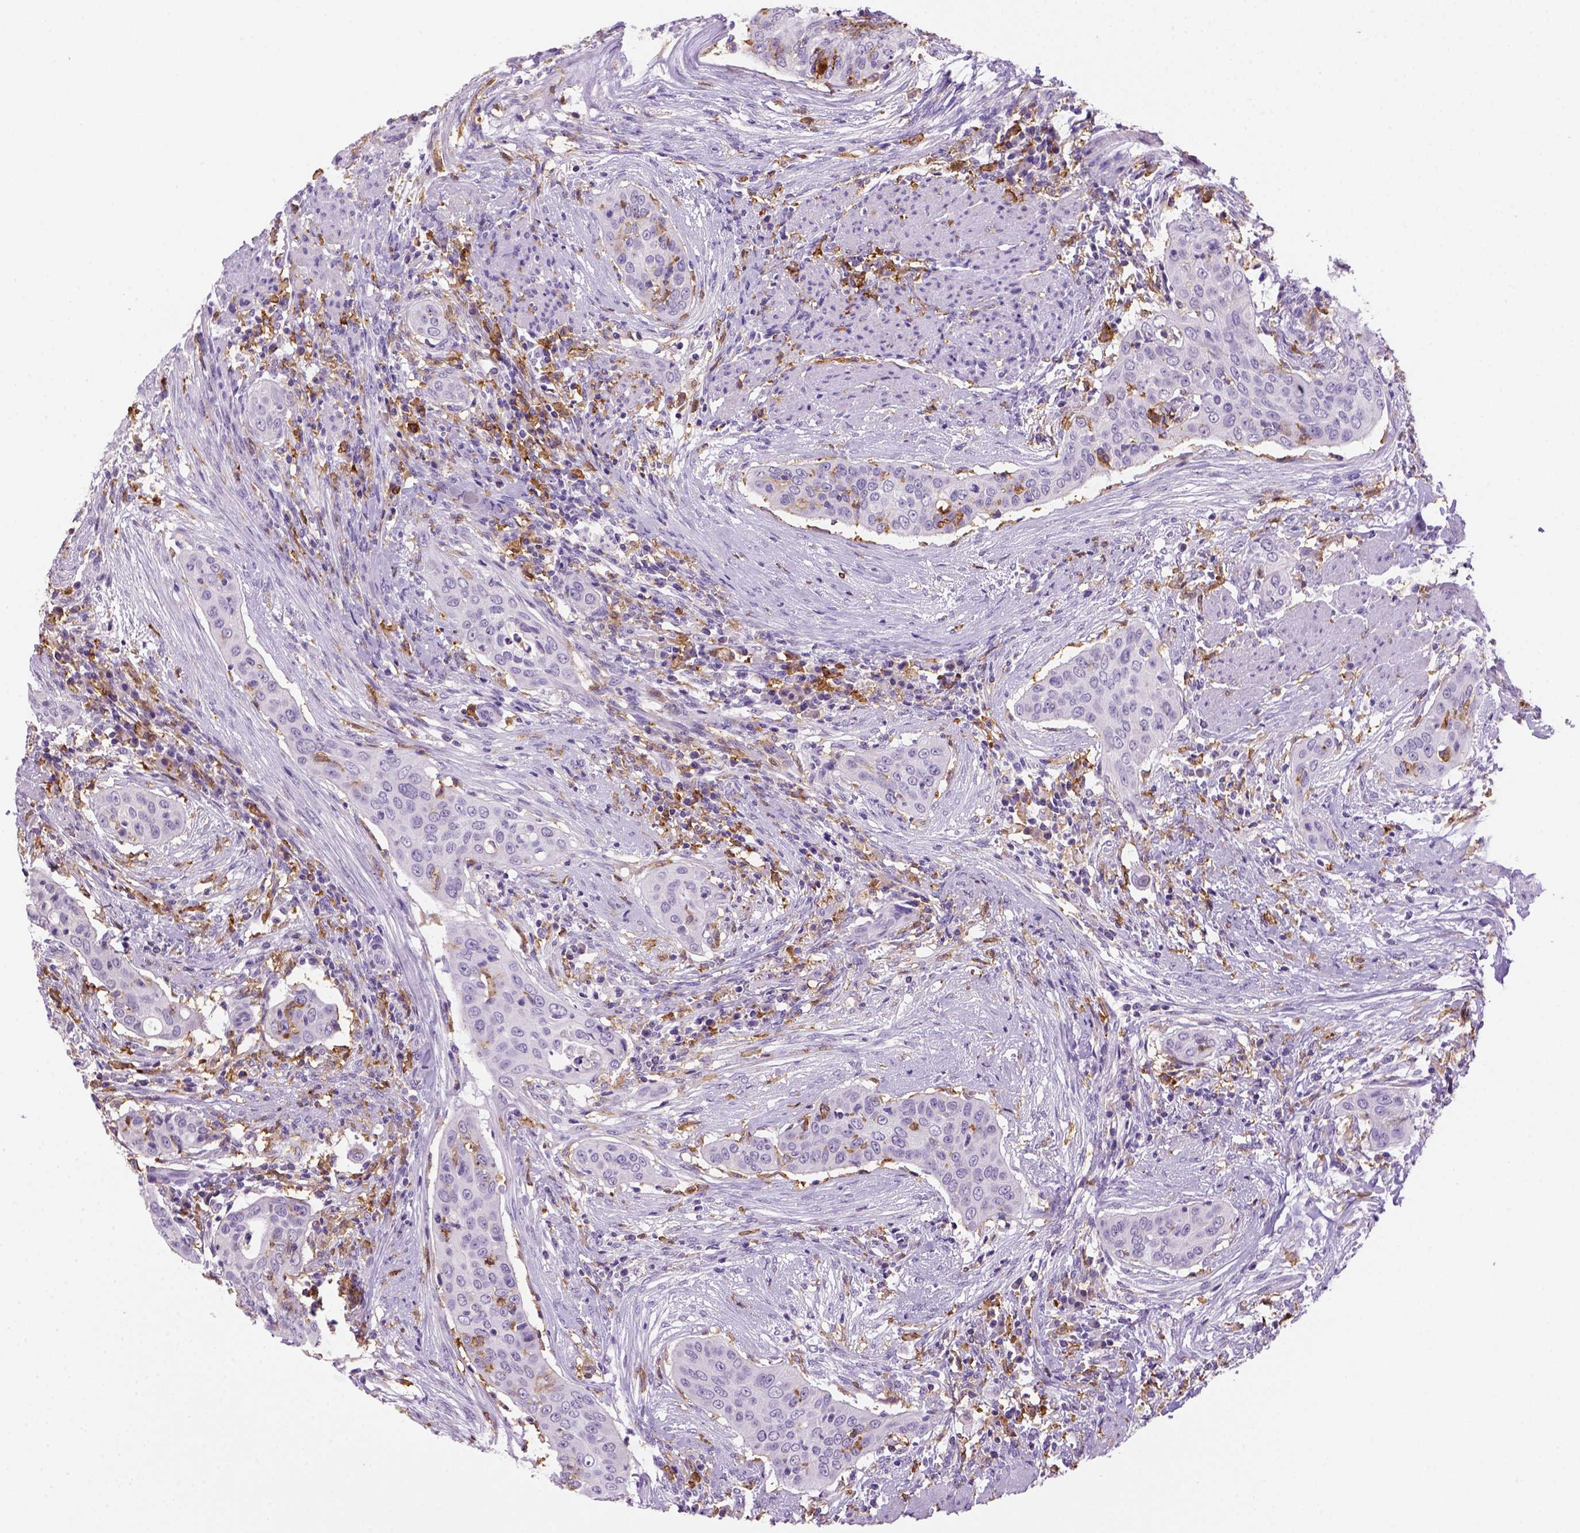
{"staining": {"intensity": "negative", "quantity": "none", "location": "none"}, "tissue": "urothelial cancer", "cell_type": "Tumor cells", "image_type": "cancer", "snomed": [{"axis": "morphology", "description": "Urothelial carcinoma, High grade"}, {"axis": "topography", "description": "Urinary bladder"}], "caption": "DAB (3,3'-diaminobenzidine) immunohistochemical staining of human high-grade urothelial carcinoma exhibits no significant positivity in tumor cells.", "gene": "CD14", "patient": {"sex": "male", "age": 82}}